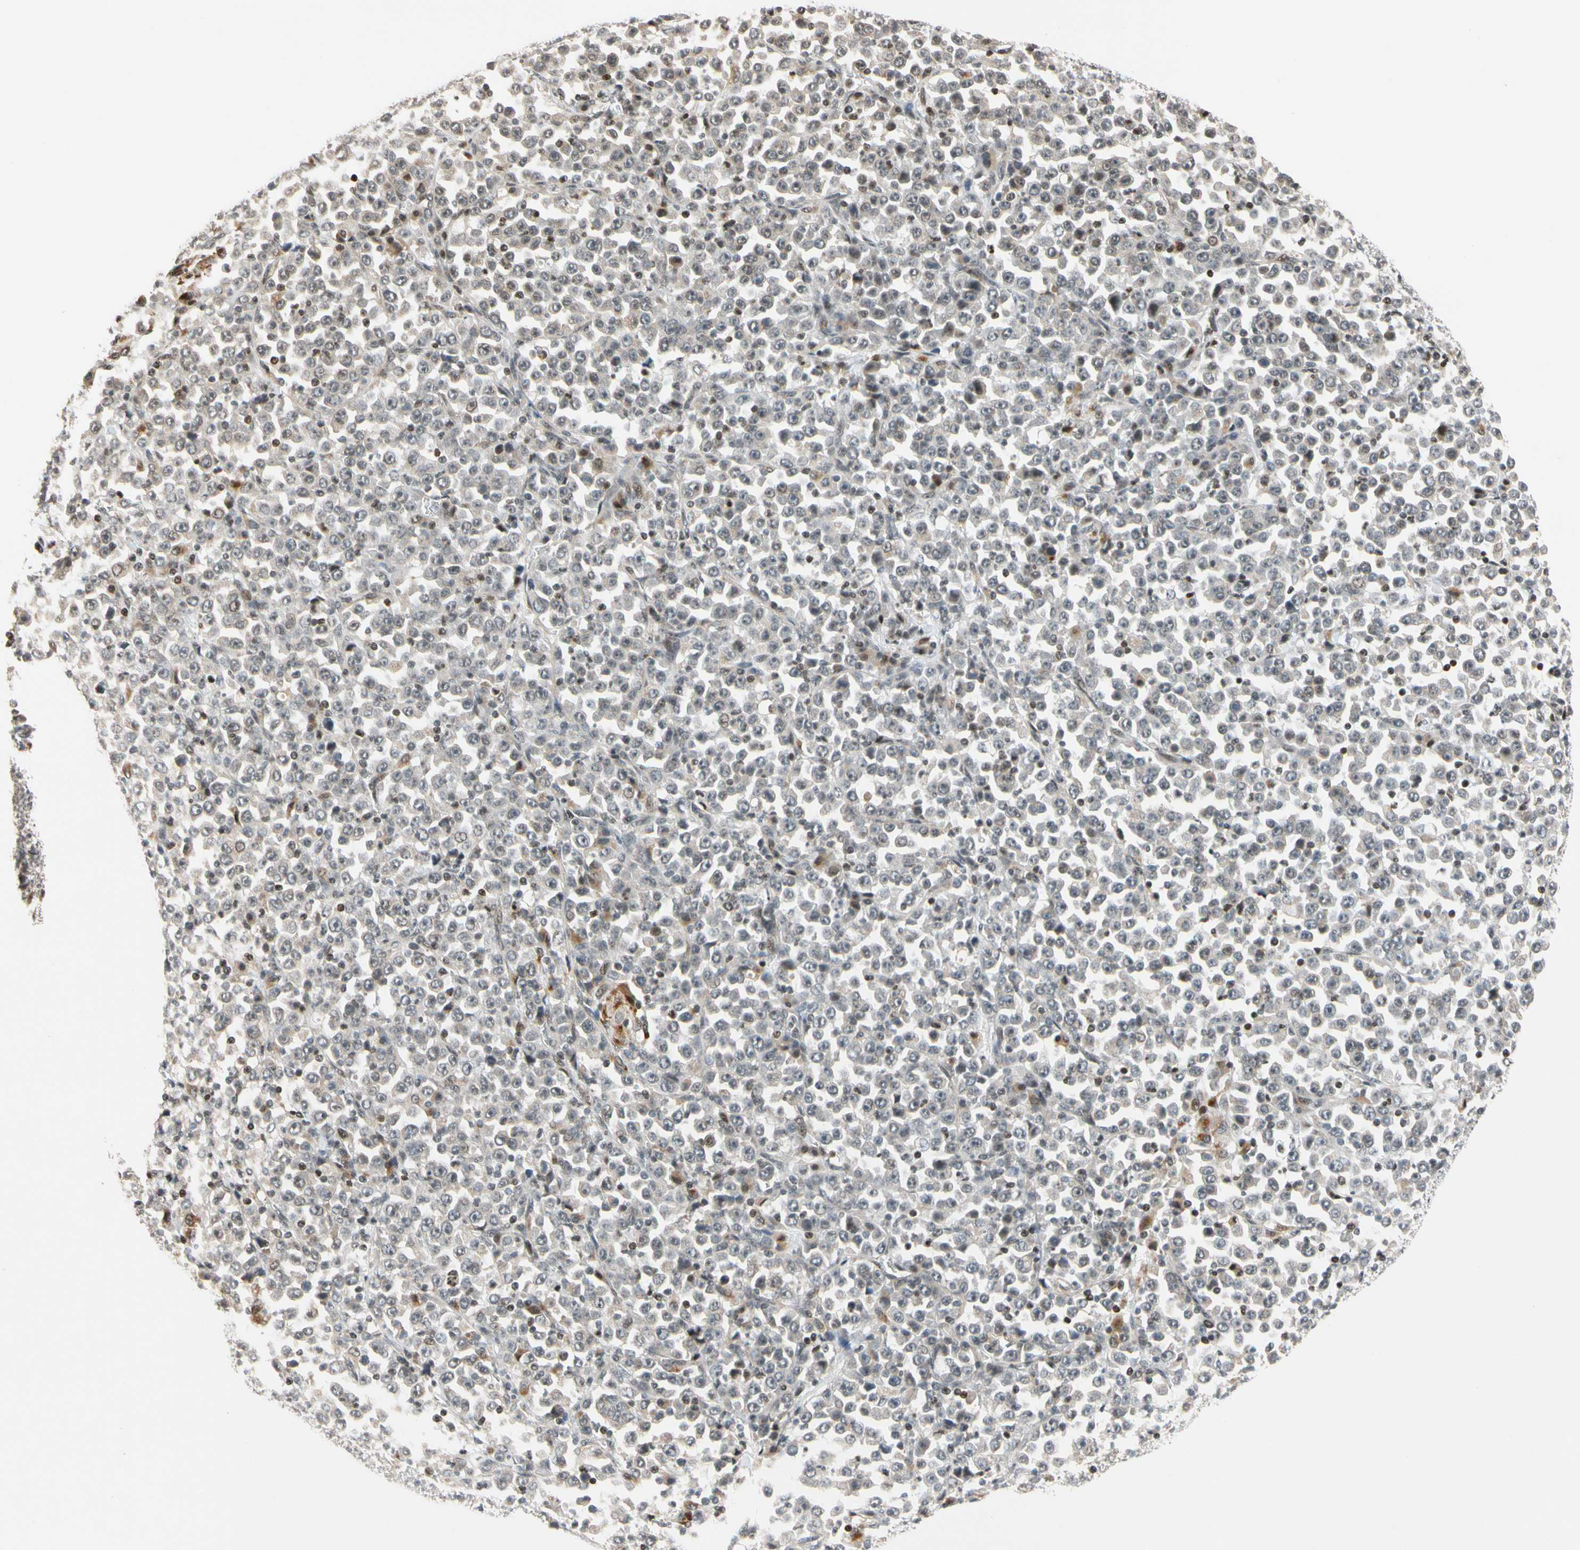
{"staining": {"intensity": "weak", "quantity": "25%-75%", "location": "cytoplasmic/membranous"}, "tissue": "stomach cancer", "cell_type": "Tumor cells", "image_type": "cancer", "snomed": [{"axis": "morphology", "description": "Normal tissue, NOS"}, {"axis": "morphology", "description": "Adenocarcinoma, NOS"}, {"axis": "topography", "description": "Stomach, upper"}, {"axis": "topography", "description": "Stomach"}], "caption": "Protein expression analysis of stomach cancer demonstrates weak cytoplasmic/membranous positivity in about 25%-75% of tumor cells.", "gene": "CDK7", "patient": {"sex": "male", "age": 59}}